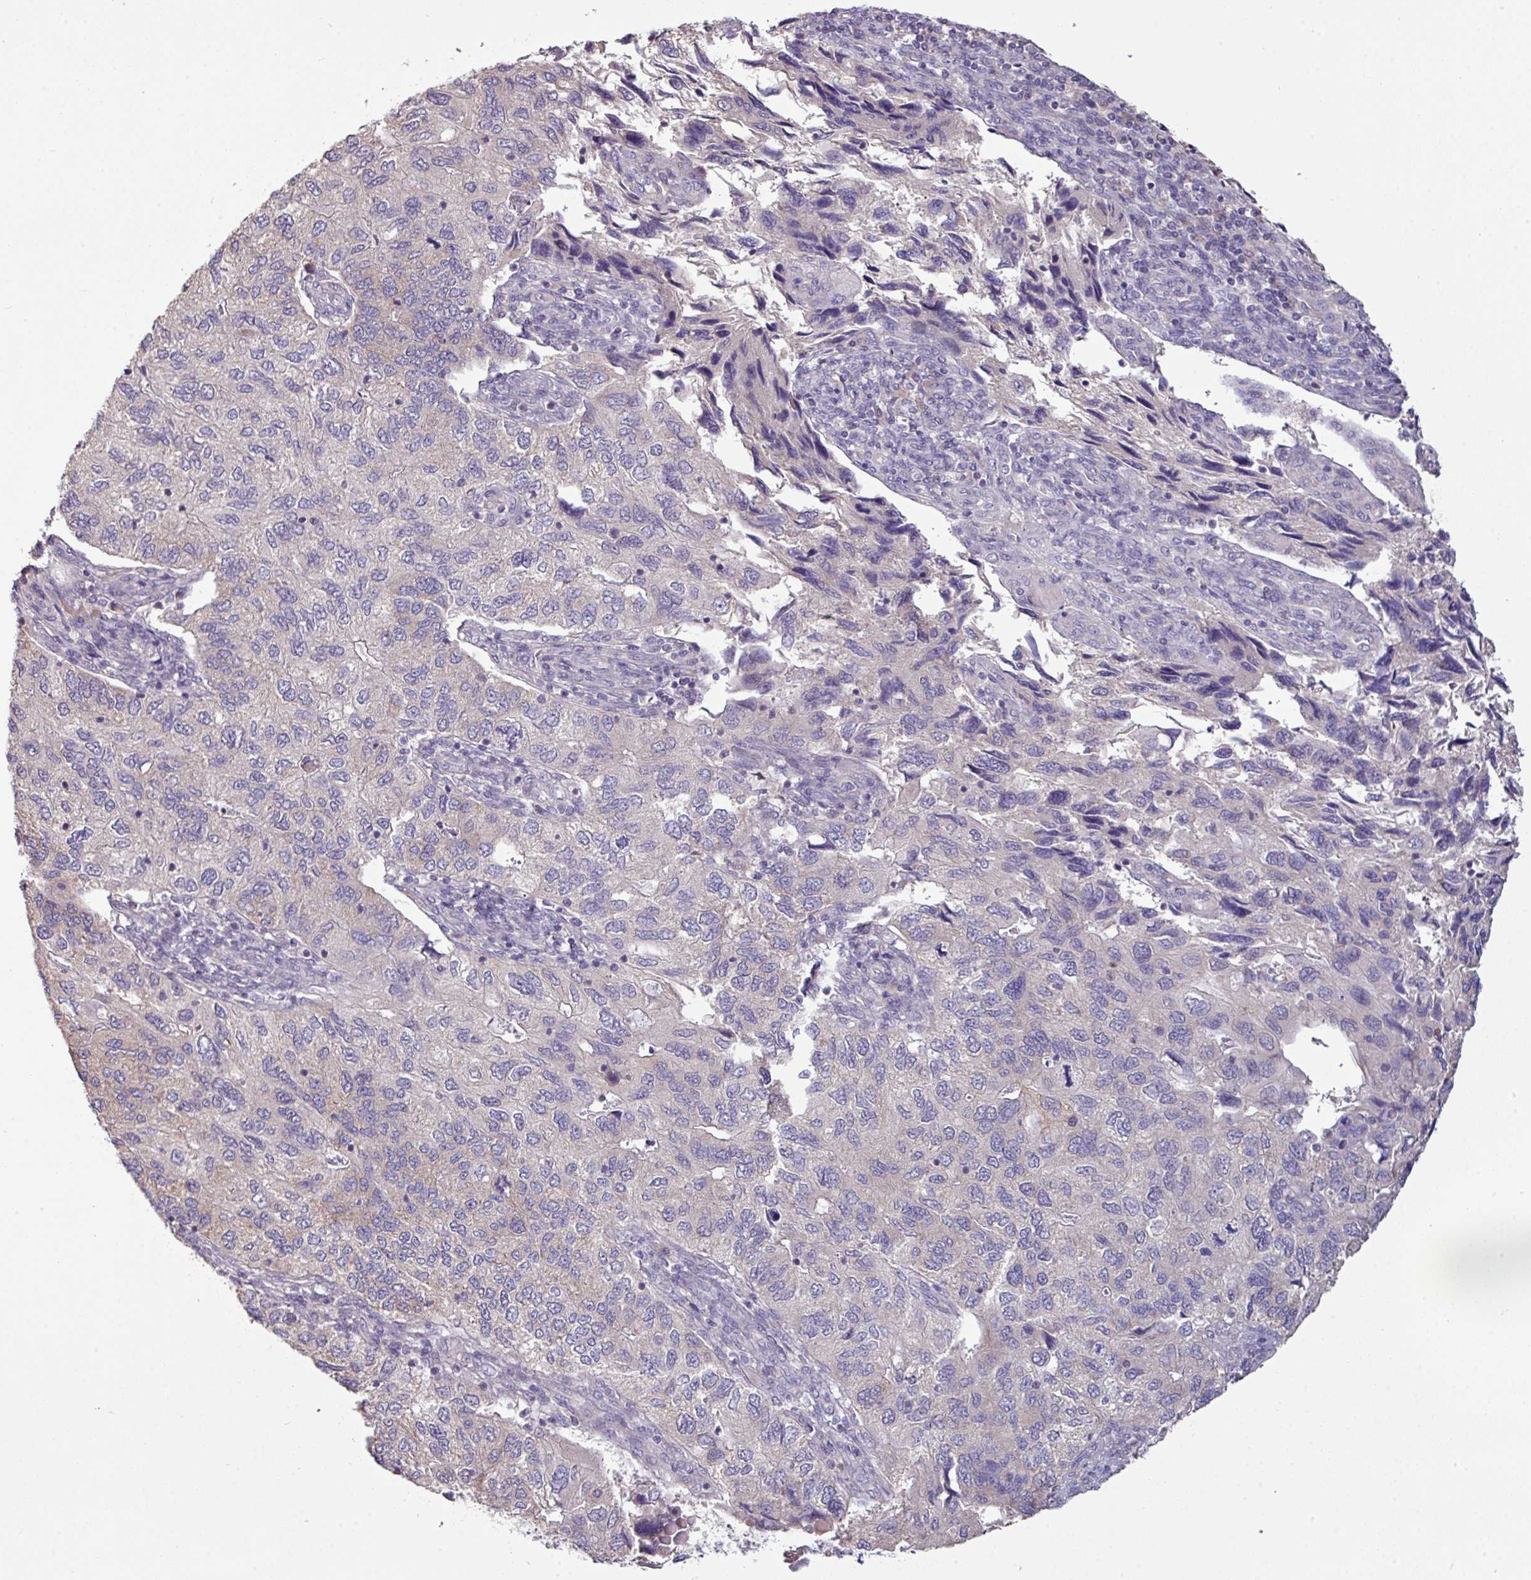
{"staining": {"intensity": "negative", "quantity": "none", "location": "none"}, "tissue": "endometrial cancer", "cell_type": "Tumor cells", "image_type": "cancer", "snomed": [{"axis": "morphology", "description": "Carcinoma, NOS"}, {"axis": "topography", "description": "Uterus"}], "caption": "Immunohistochemistry histopathology image of neoplastic tissue: endometrial cancer stained with DAB demonstrates no significant protein staining in tumor cells. (Immunohistochemistry, brightfield microscopy, high magnification).", "gene": "AGAP5", "patient": {"sex": "female", "age": 76}}